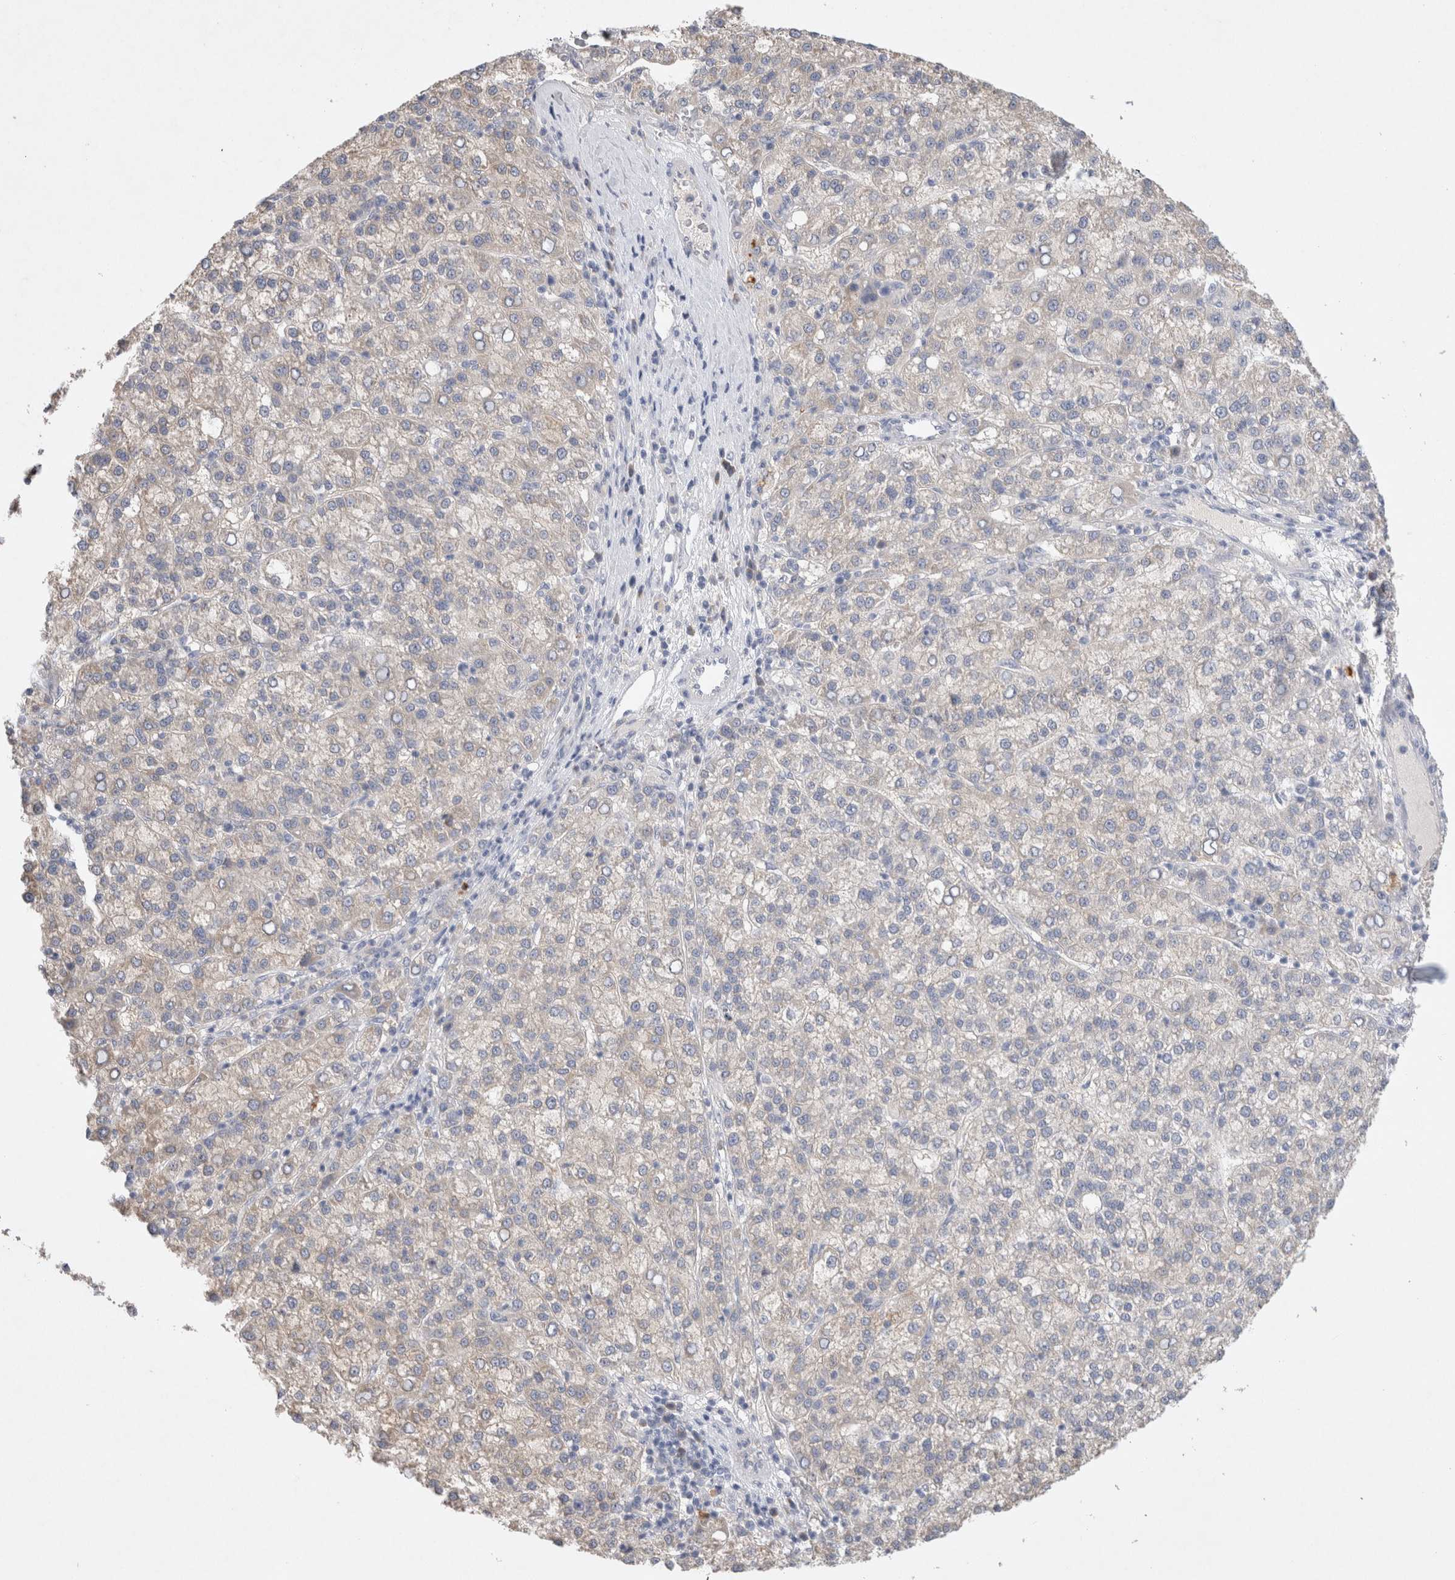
{"staining": {"intensity": "negative", "quantity": "none", "location": "none"}, "tissue": "liver cancer", "cell_type": "Tumor cells", "image_type": "cancer", "snomed": [{"axis": "morphology", "description": "Carcinoma, Hepatocellular, NOS"}, {"axis": "topography", "description": "Liver"}], "caption": "A photomicrograph of human liver cancer is negative for staining in tumor cells. The staining was performed using DAB to visualize the protein expression in brown, while the nuclei were stained in blue with hematoxylin (Magnification: 20x).", "gene": "GAS1", "patient": {"sex": "female", "age": 58}}